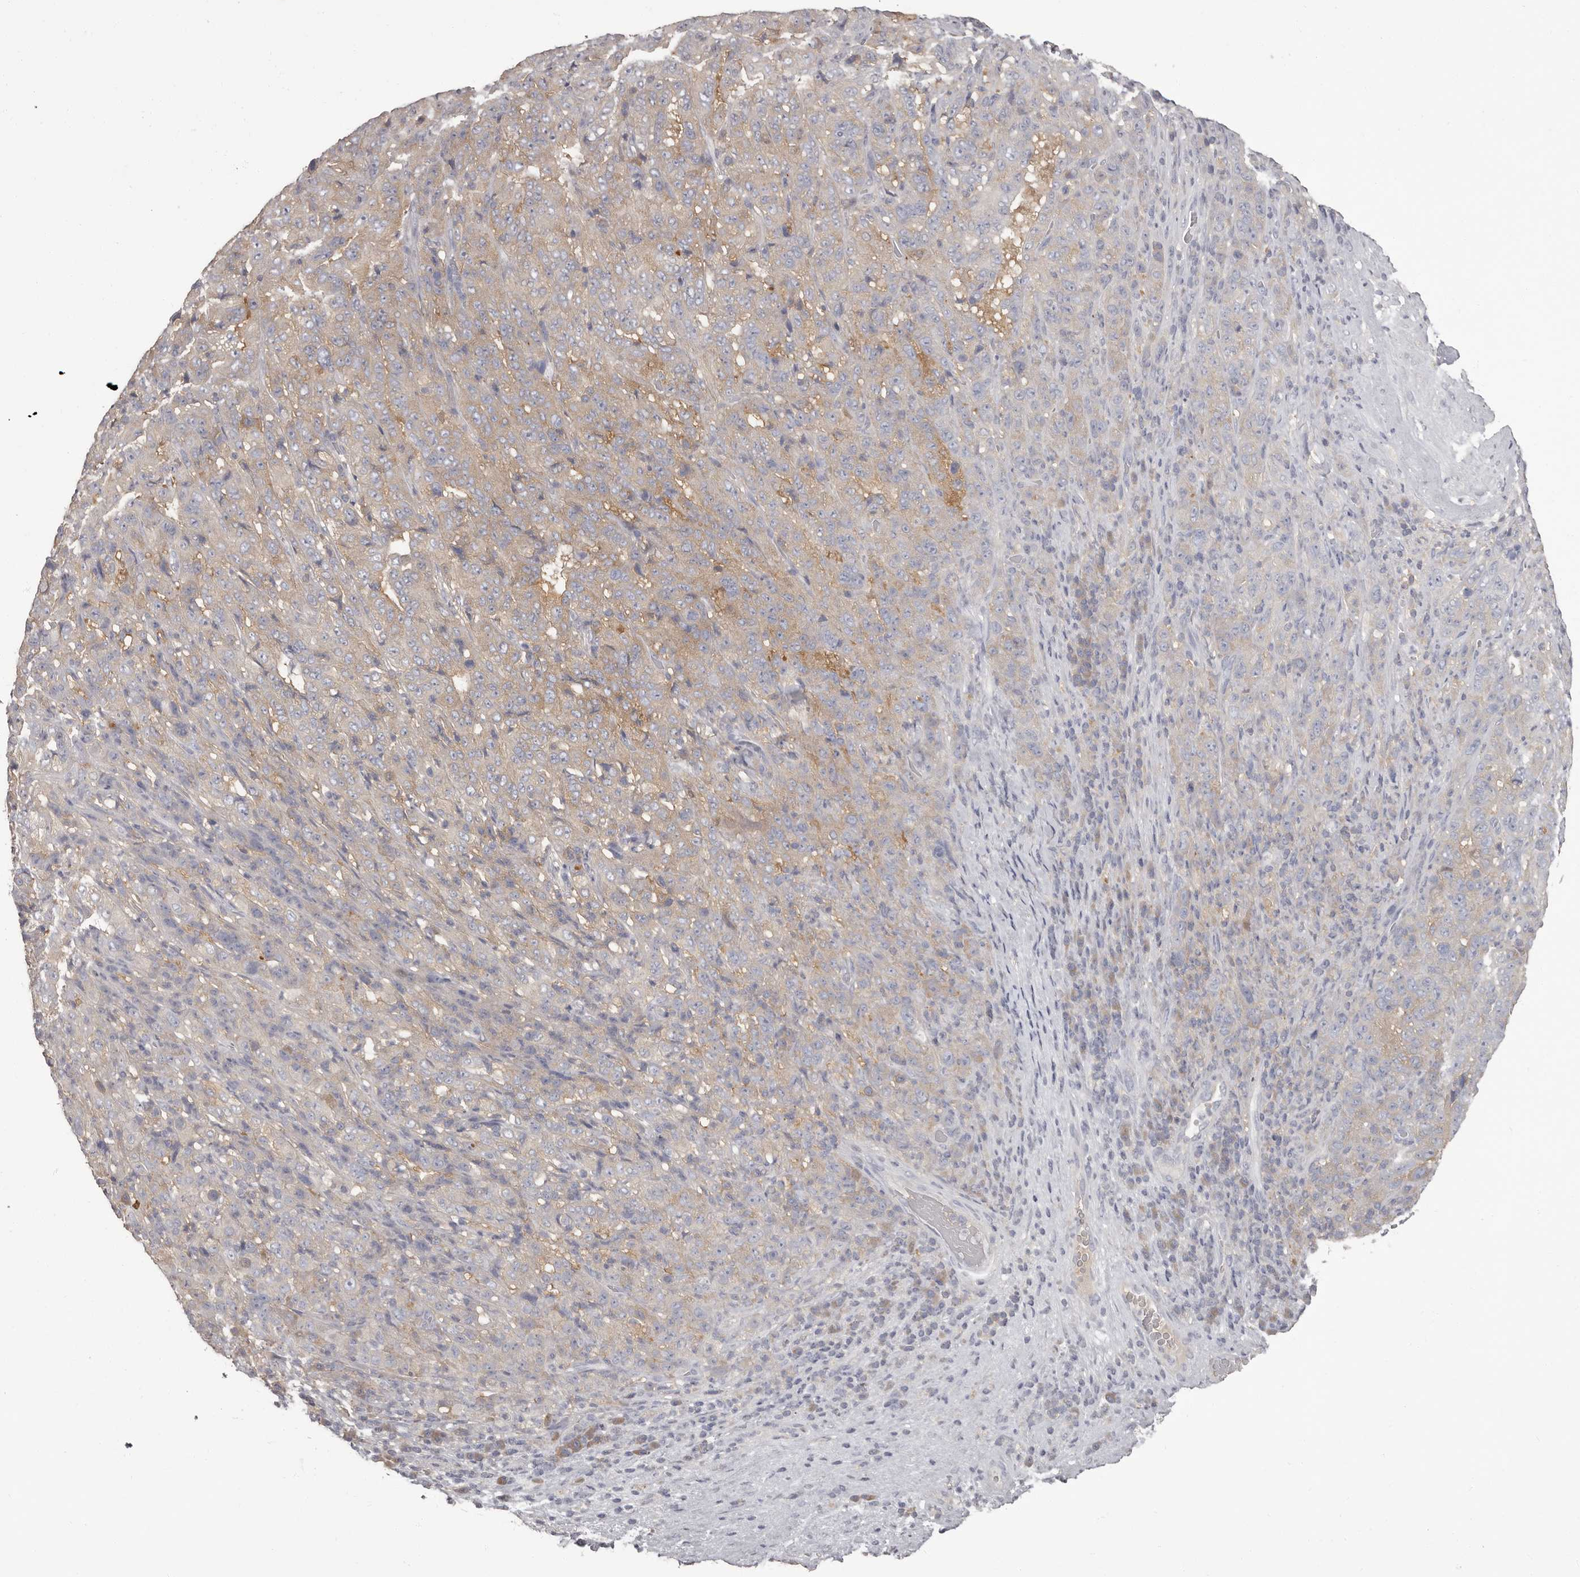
{"staining": {"intensity": "negative", "quantity": "none", "location": "none"}, "tissue": "pancreatic cancer", "cell_type": "Tumor cells", "image_type": "cancer", "snomed": [{"axis": "morphology", "description": "Adenocarcinoma, NOS"}, {"axis": "topography", "description": "Pancreas"}], "caption": "This histopathology image is of pancreatic adenocarcinoma stained with IHC to label a protein in brown with the nuclei are counter-stained blue. There is no expression in tumor cells.", "gene": "APEH", "patient": {"sex": "male", "age": 63}}